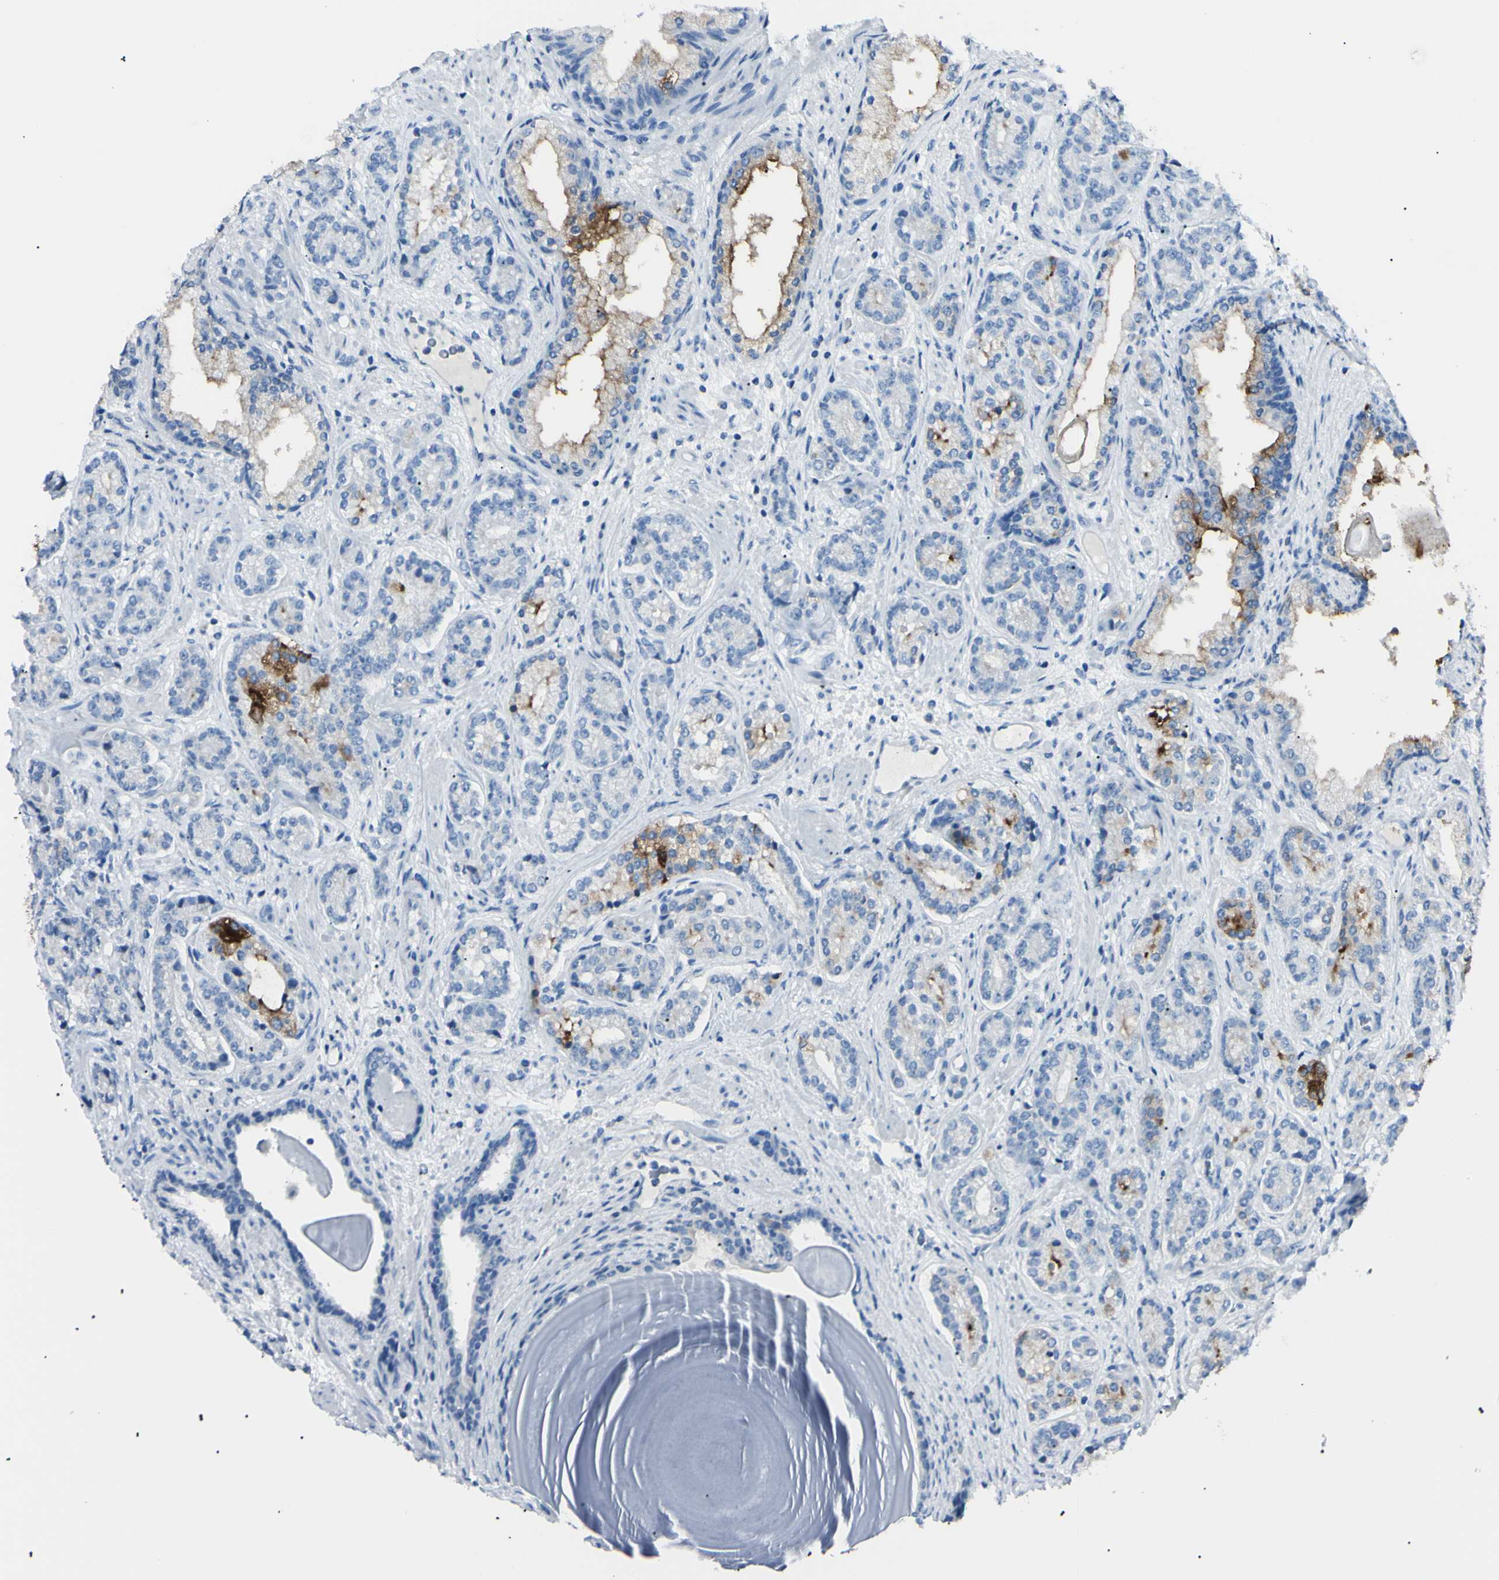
{"staining": {"intensity": "strong", "quantity": "25%-75%", "location": "cytoplasmic/membranous"}, "tissue": "prostate cancer", "cell_type": "Tumor cells", "image_type": "cancer", "snomed": [{"axis": "morphology", "description": "Adenocarcinoma, High grade"}, {"axis": "topography", "description": "Prostate"}], "caption": "Immunohistochemical staining of human prostate adenocarcinoma (high-grade) displays high levels of strong cytoplasmic/membranous protein expression in approximately 25%-75% of tumor cells. (DAB IHC with brightfield microscopy, high magnification).", "gene": "FOLH1", "patient": {"sex": "male", "age": 61}}